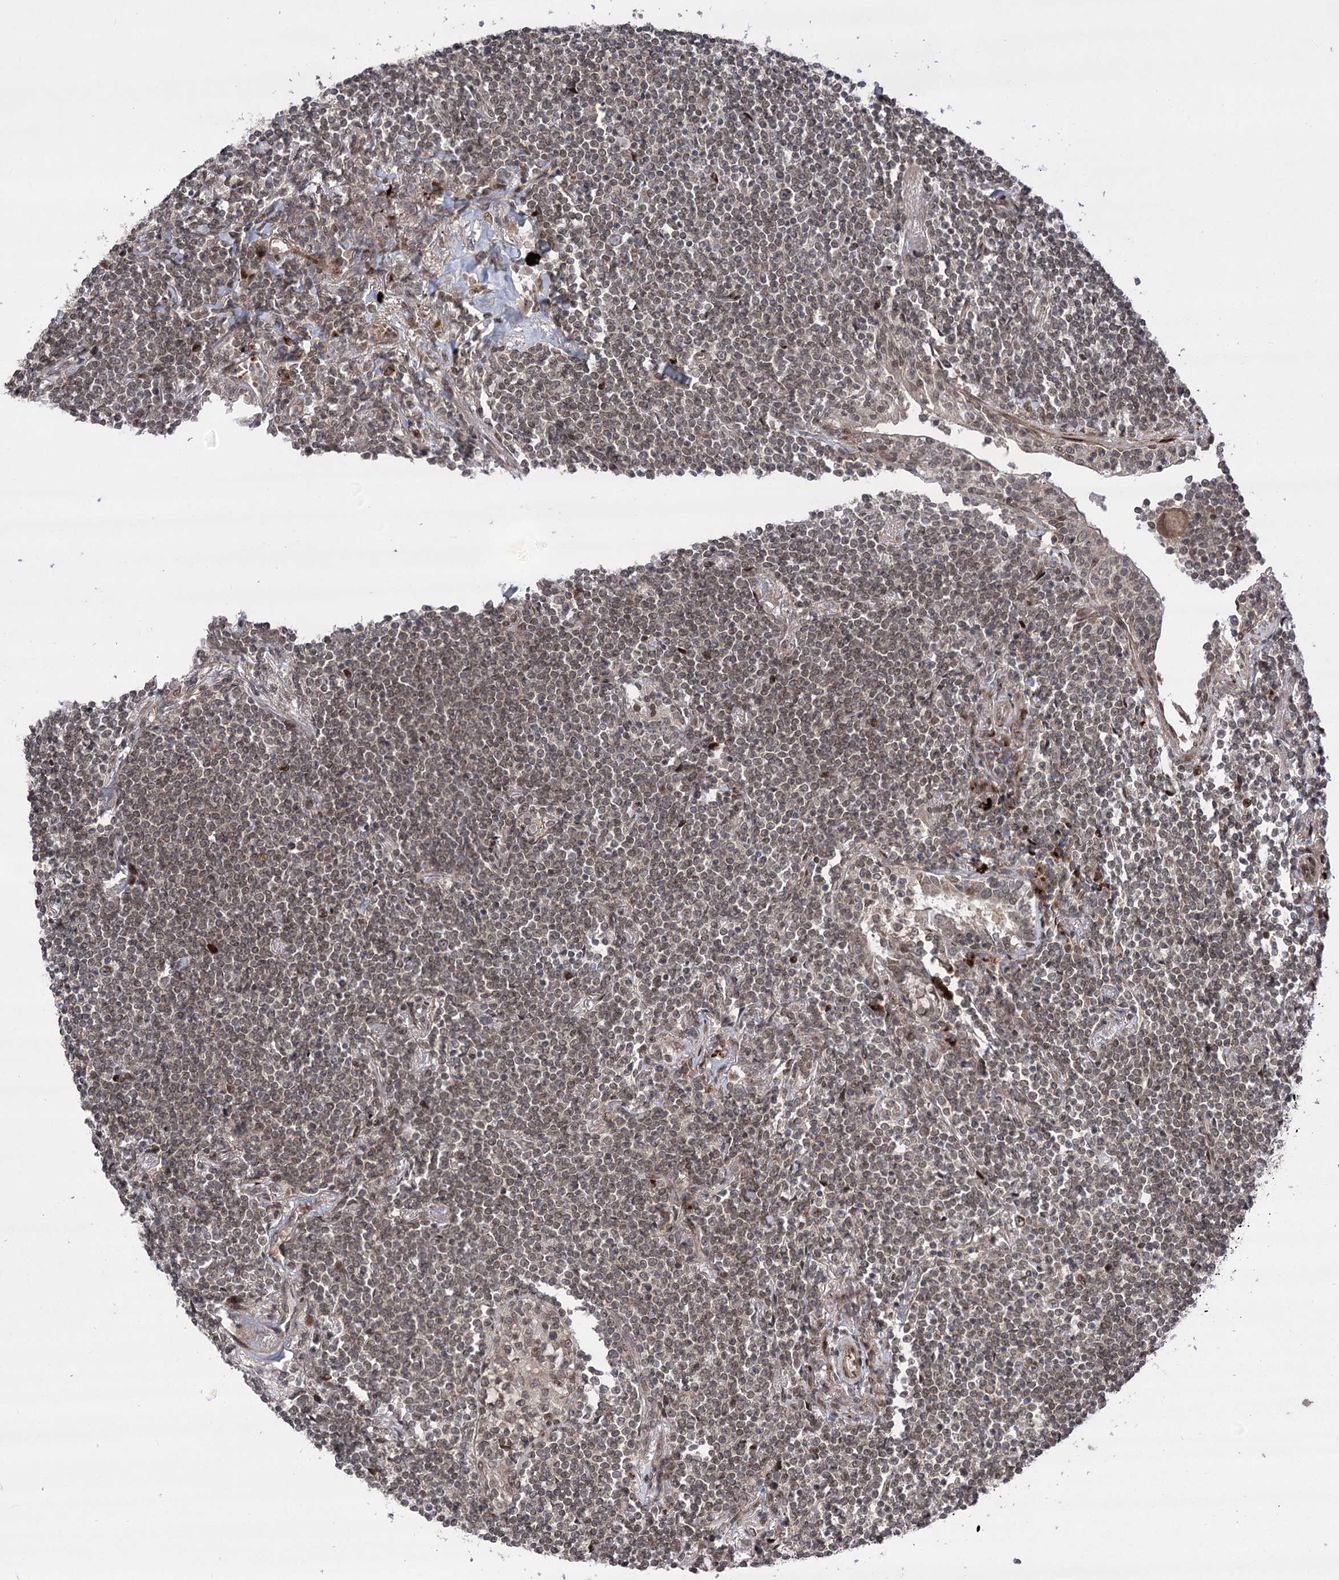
{"staining": {"intensity": "weak", "quantity": ">75%", "location": "nuclear"}, "tissue": "lymphoma", "cell_type": "Tumor cells", "image_type": "cancer", "snomed": [{"axis": "morphology", "description": "Malignant lymphoma, non-Hodgkin's type, Low grade"}, {"axis": "topography", "description": "Lung"}], "caption": "This is an image of immunohistochemistry staining of lymphoma, which shows weak positivity in the nuclear of tumor cells.", "gene": "TENM2", "patient": {"sex": "female", "age": 71}}